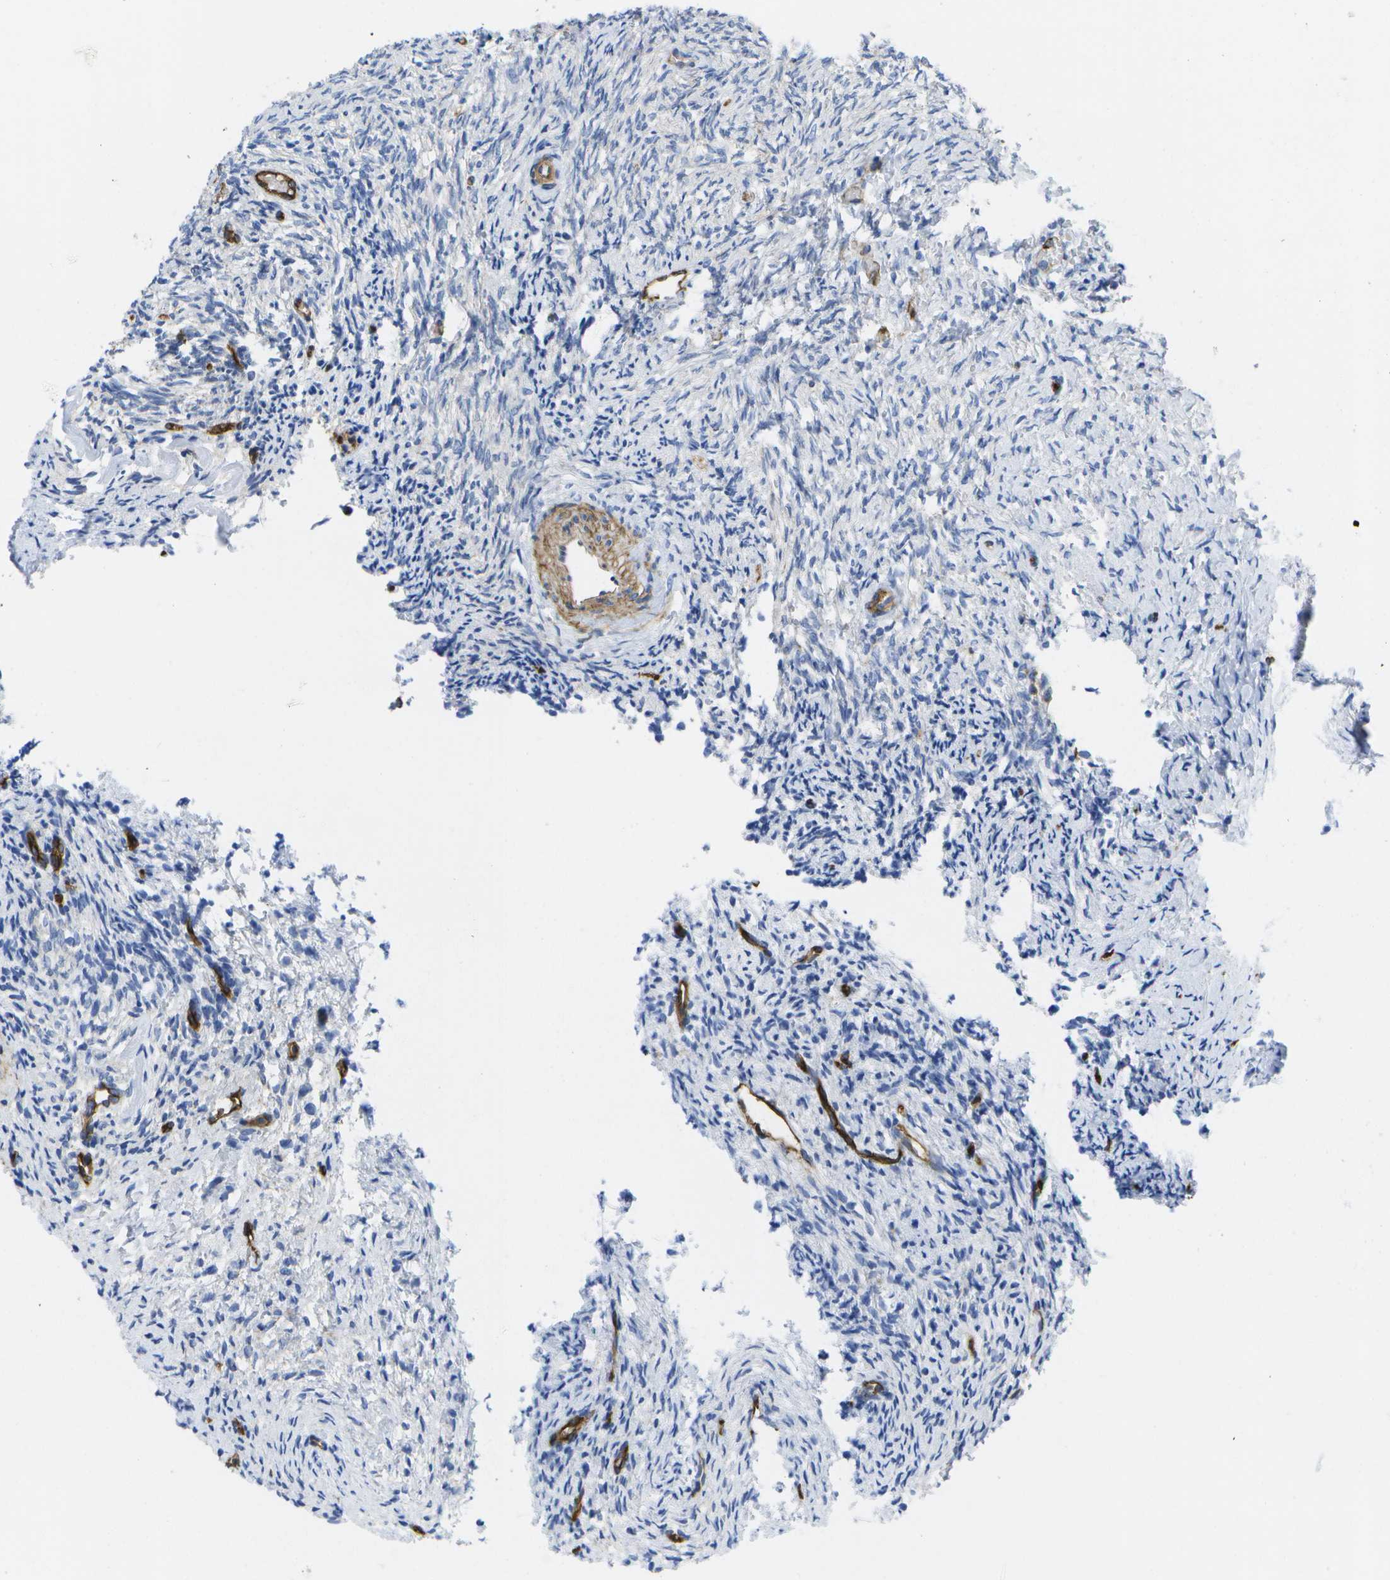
{"staining": {"intensity": "negative", "quantity": "none", "location": "none"}, "tissue": "ovary", "cell_type": "Ovarian stroma cells", "image_type": "normal", "snomed": [{"axis": "morphology", "description": "Normal tissue, NOS"}, {"axis": "topography", "description": "Ovary"}], "caption": "Protein analysis of unremarkable ovary exhibits no significant expression in ovarian stroma cells.", "gene": "DYSF", "patient": {"sex": "female", "age": 41}}